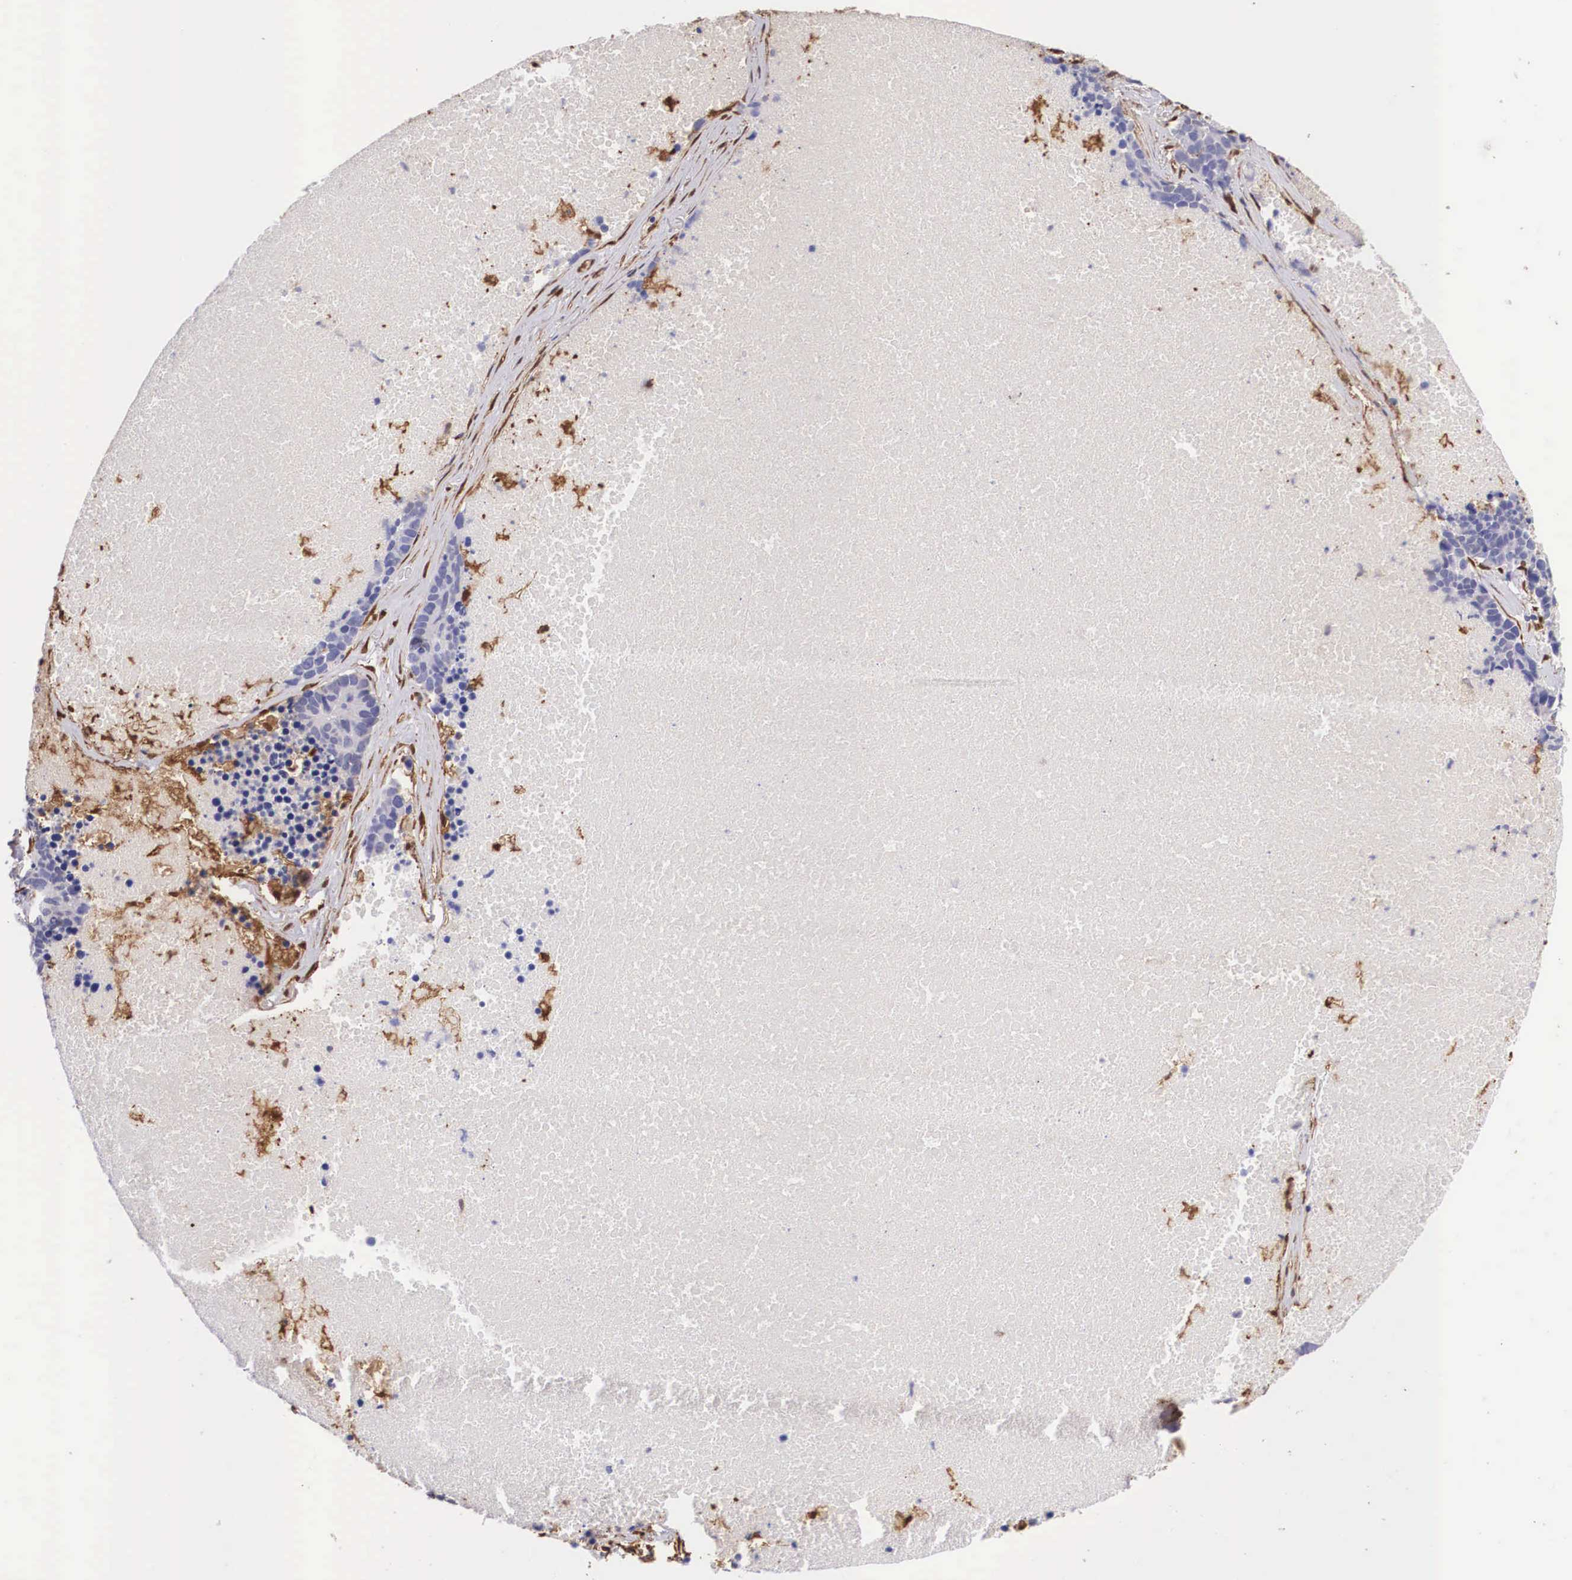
{"staining": {"intensity": "negative", "quantity": "none", "location": "none"}, "tissue": "lung cancer", "cell_type": "Tumor cells", "image_type": "cancer", "snomed": [{"axis": "morphology", "description": "Neoplasm, malignant, NOS"}, {"axis": "topography", "description": "Lung"}], "caption": "A histopathology image of lung cancer (malignant neoplasm) stained for a protein shows no brown staining in tumor cells.", "gene": "LGALS1", "patient": {"sex": "female", "age": 75}}